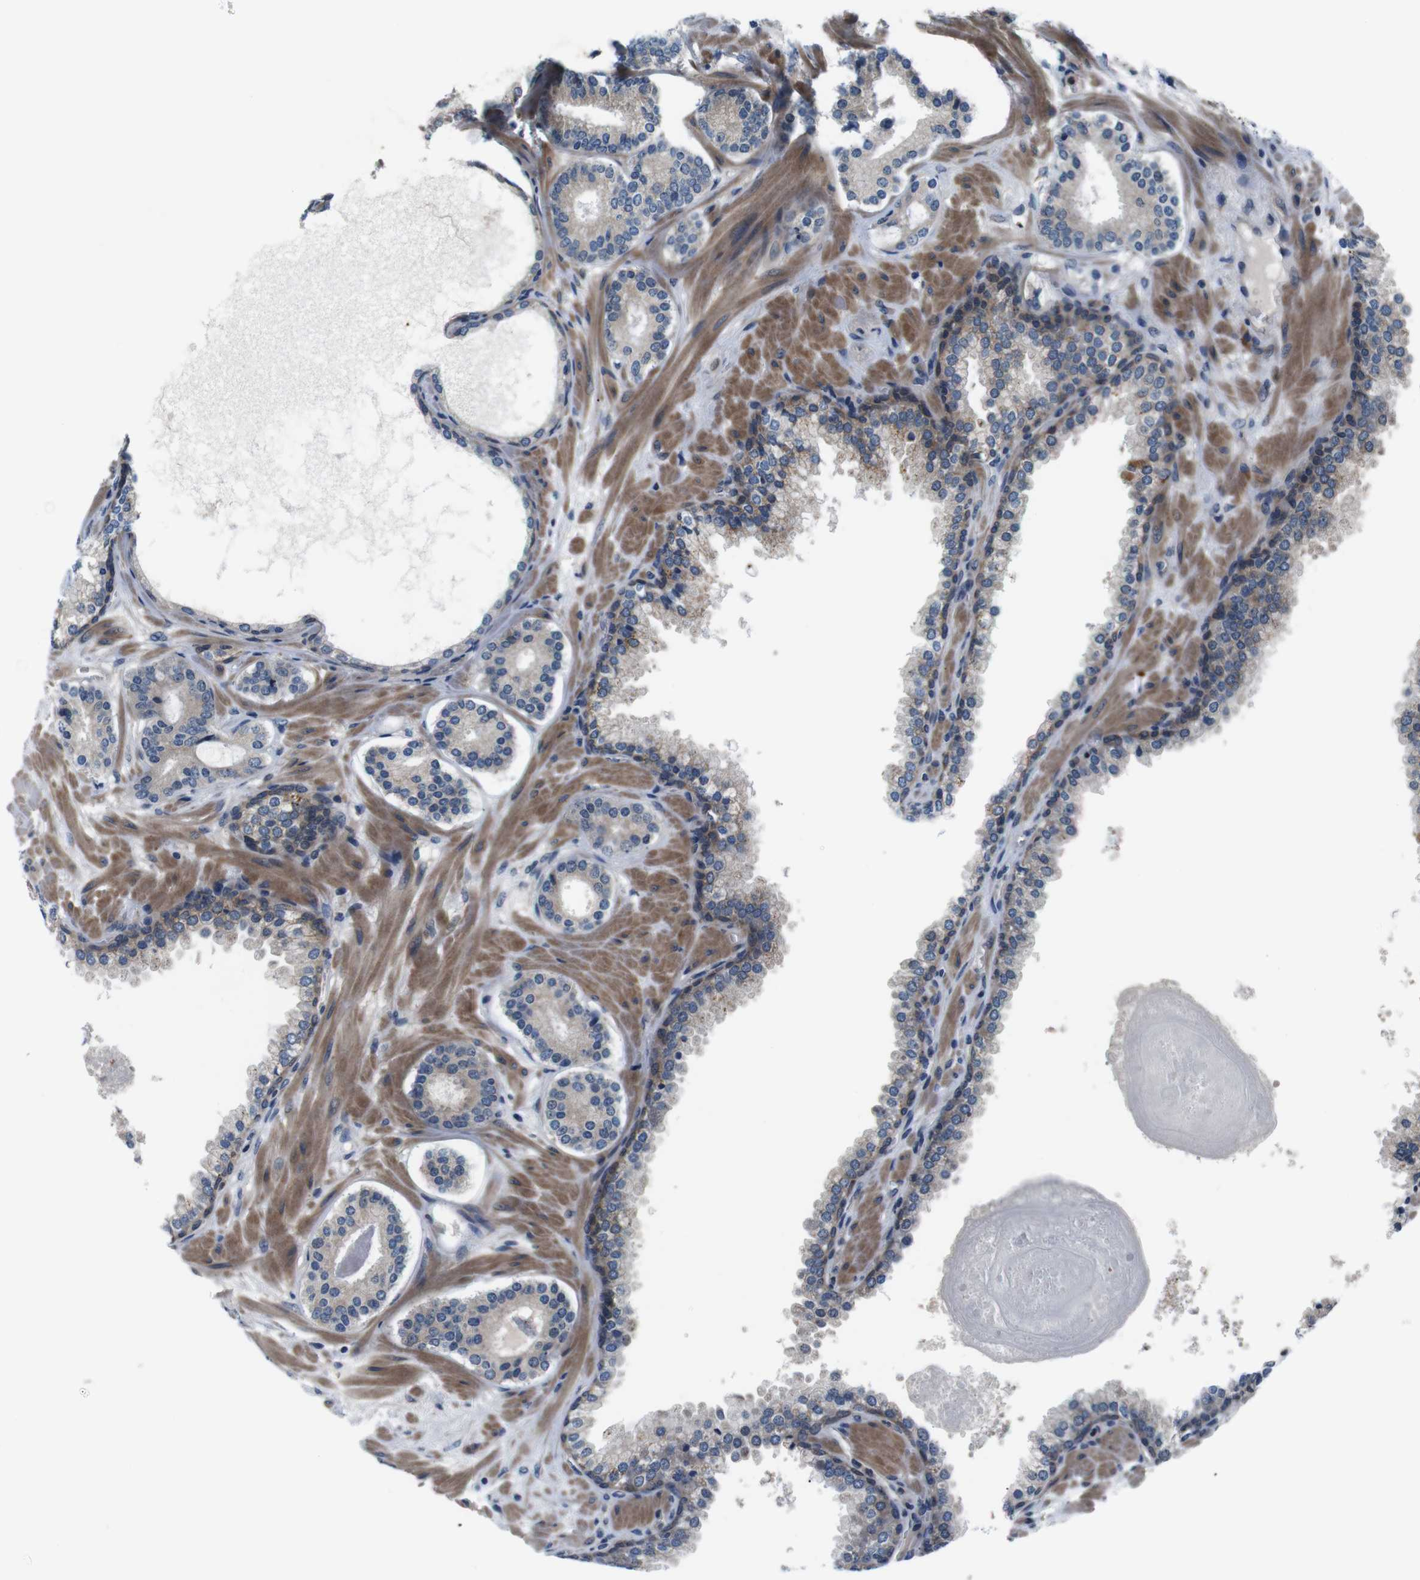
{"staining": {"intensity": "weak", "quantity": ">75%", "location": "cytoplasmic/membranous"}, "tissue": "prostate cancer", "cell_type": "Tumor cells", "image_type": "cancer", "snomed": [{"axis": "morphology", "description": "Adenocarcinoma, Low grade"}, {"axis": "topography", "description": "Prostate"}], "caption": "Human adenocarcinoma (low-grade) (prostate) stained with a protein marker displays weak staining in tumor cells.", "gene": "JAK1", "patient": {"sex": "male", "age": 63}}